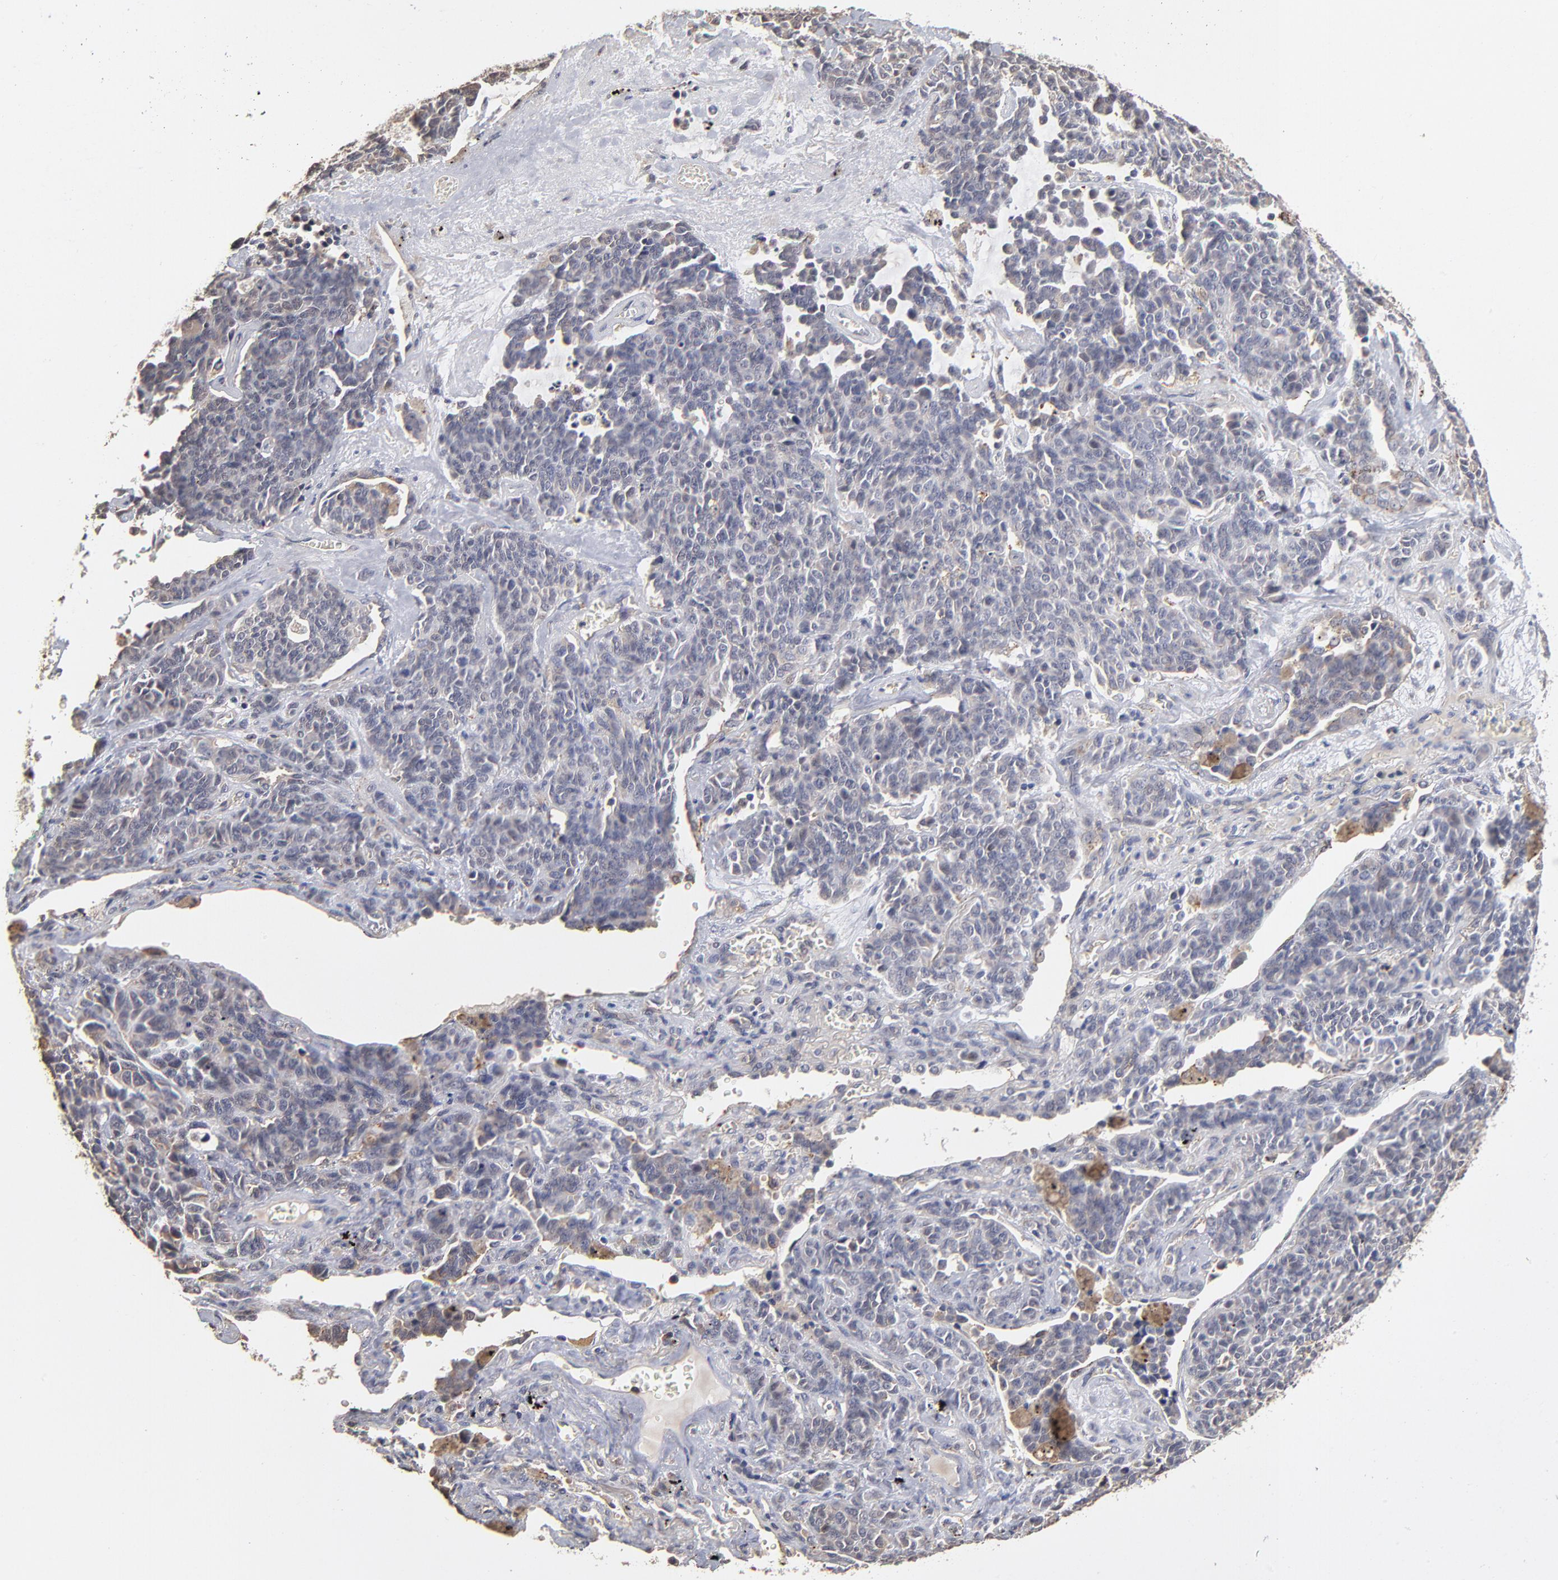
{"staining": {"intensity": "weak", "quantity": "<25%", "location": "cytoplasmic/membranous"}, "tissue": "lung cancer", "cell_type": "Tumor cells", "image_type": "cancer", "snomed": [{"axis": "morphology", "description": "Neoplasm, malignant, NOS"}, {"axis": "topography", "description": "Lung"}], "caption": "There is no significant positivity in tumor cells of lung malignant neoplasm.", "gene": "ASB8", "patient": {"sex": "female", "age": 58}}